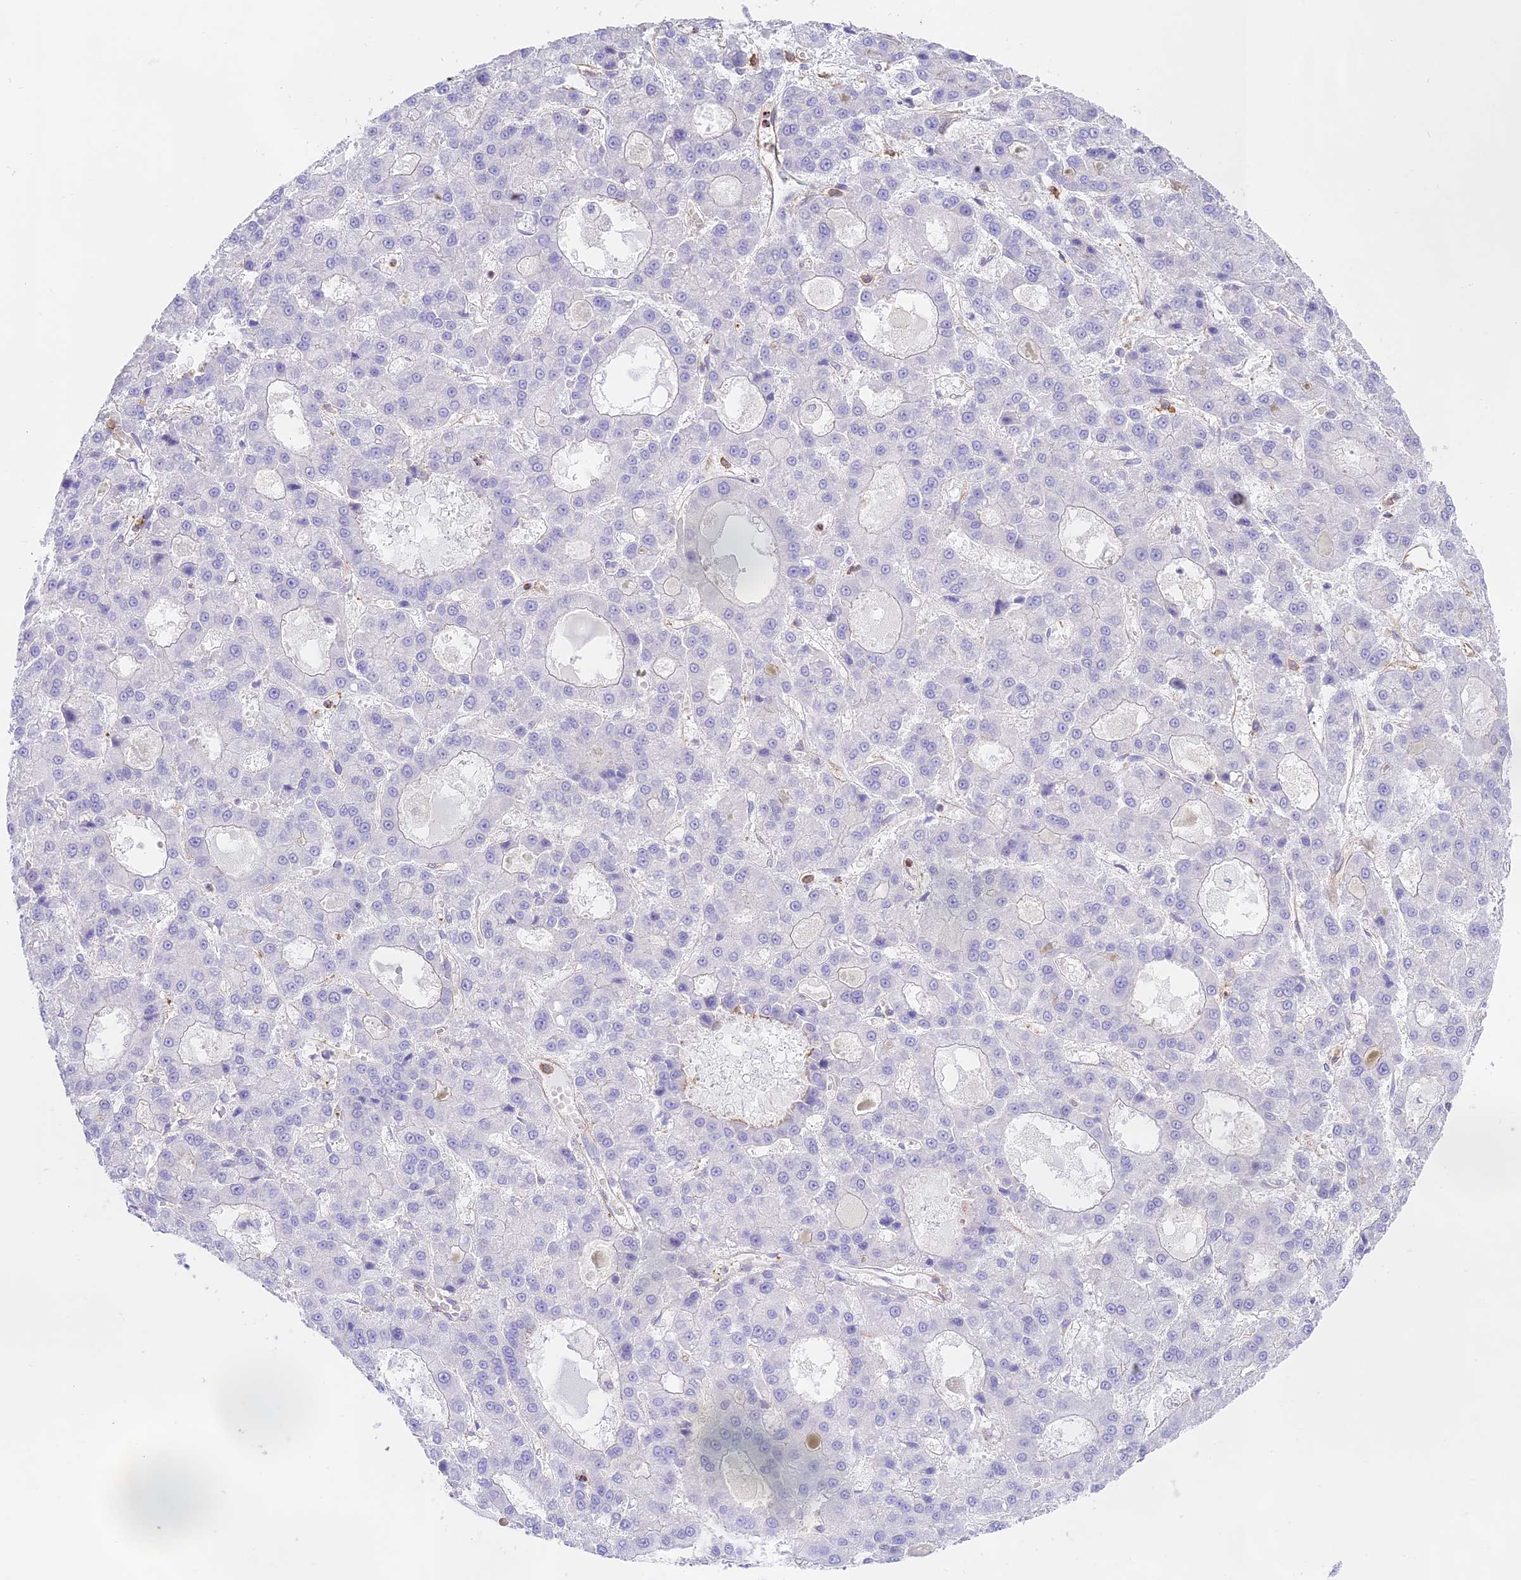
{"staining": {"intensity": "negative", "quantity": "none", "location": "none"}, "tissue": "liver cancer", "cell_type": "Tumor cells", "image_type": "cancer", "snomed": [{"axis": "morphology", "description": "Carcinoma, Hepatocellular, NOS"}, {"axis": "topography", "description": "Liver"}], "caption": "Tumor cells are negative for brown protein staining in hepatocellular carcinoma (liver). (DAB (3,3'-diaminobenzidine) IHC, high magnification).", "gene": "DENND1C", "patient": {"sex": "male", "age": 70}}